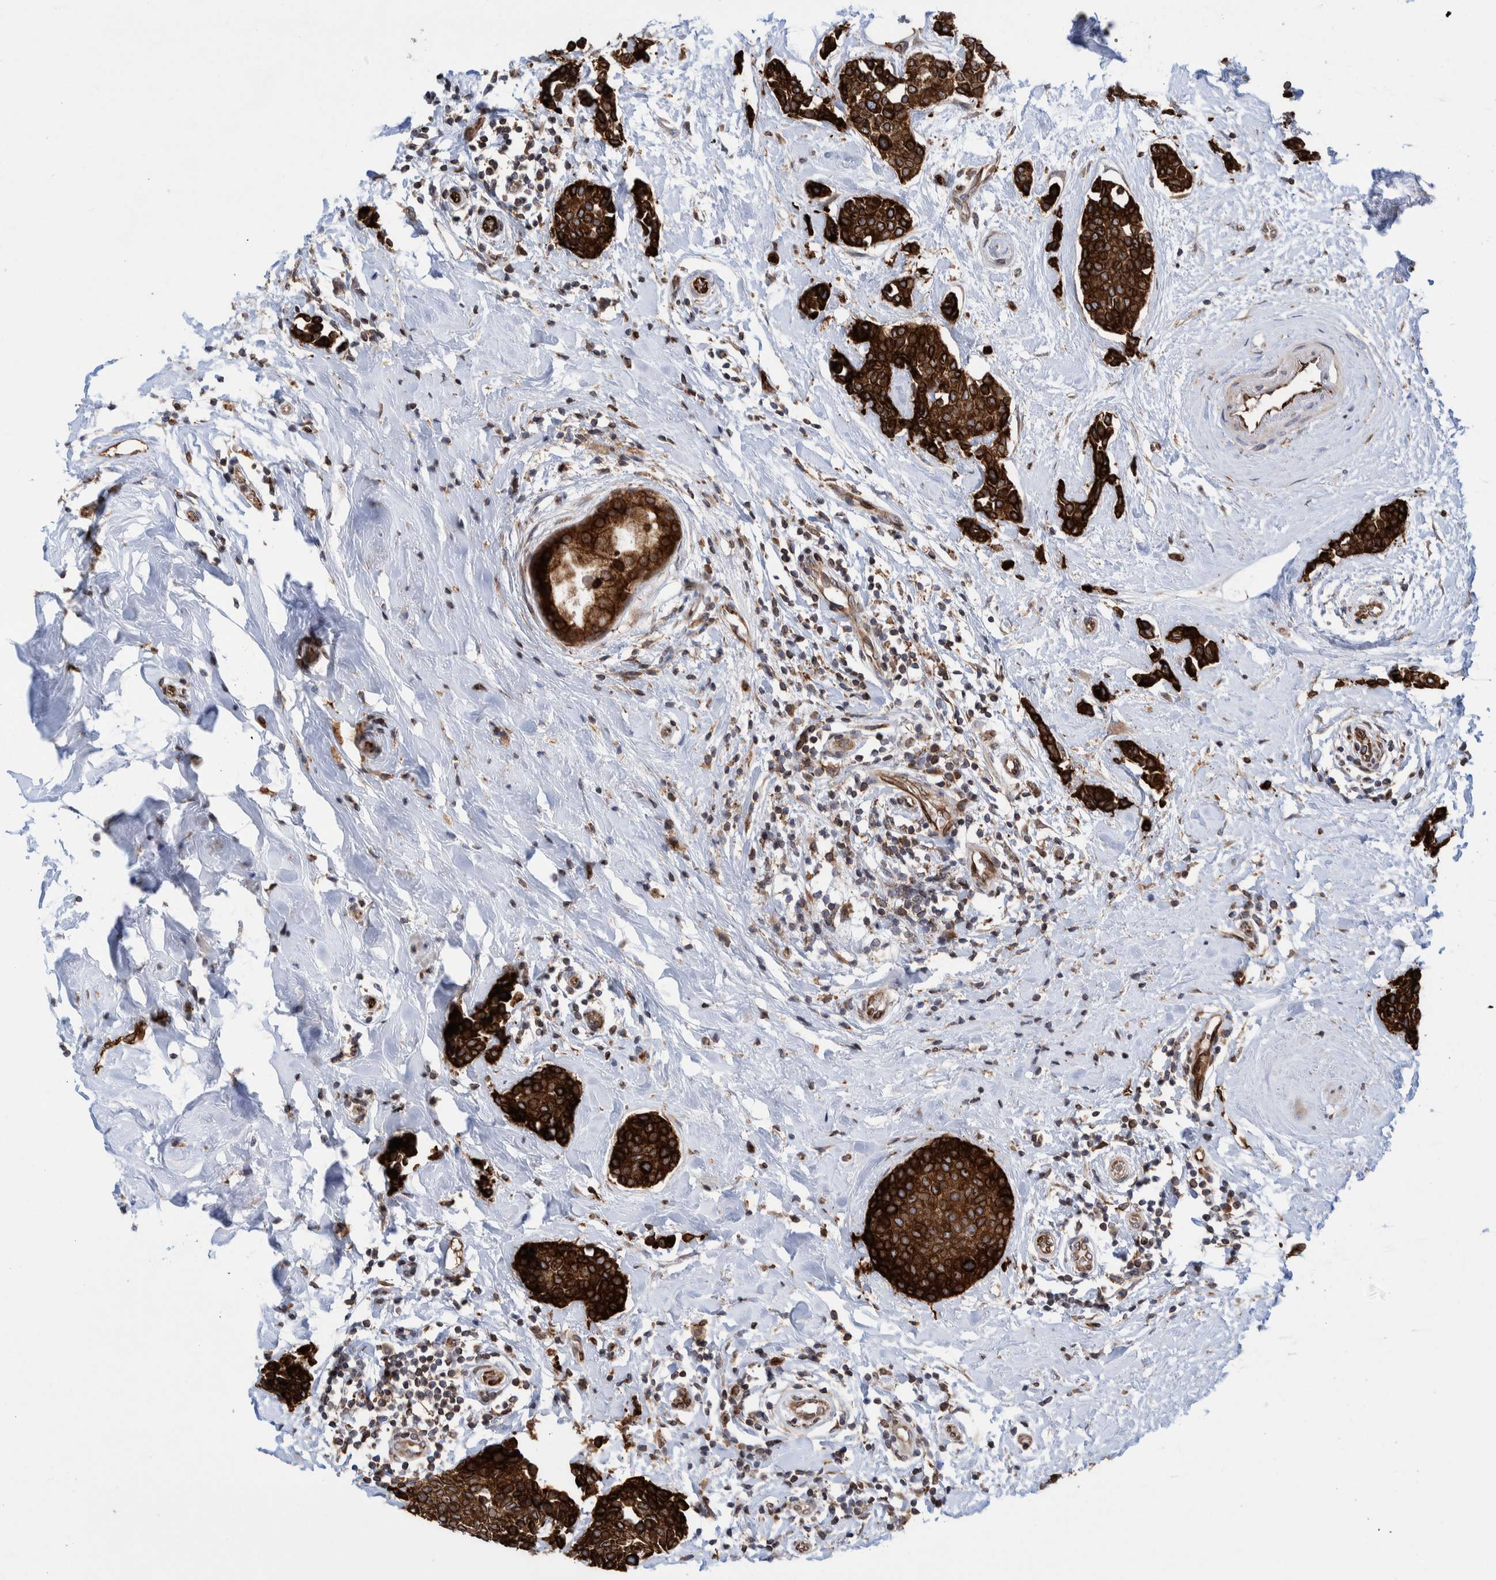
{"staining": {"intensity": "strong", "quantity": ">75%", "location": "cytoplasmic/membranous"}, "tissue": "breast cancer", "cell_type": "Tumor cells", "image_type": "cancer", "snomed": [{"axis": "morphology", "description": "Duct carcinoma"}, {"axis": "topography", "description": "Breast"}], "caption": "Immunohistochemistry (IHC) staining of breast cancer (infiltrating ductal carcinoma), which reveals high levels of strong cytoplasmic/membranous staining in about >75% of tumor cells indicating strong cytoplasmic/membranous protein positivity. The staining was performed using DAB (3,3'-diaminobenzidine) (brown) for protein detection and nuclei were counterstained in hematoxylin (blue).", "gene": "THEM6", "patient": {"sex": "female", "age": 55}}